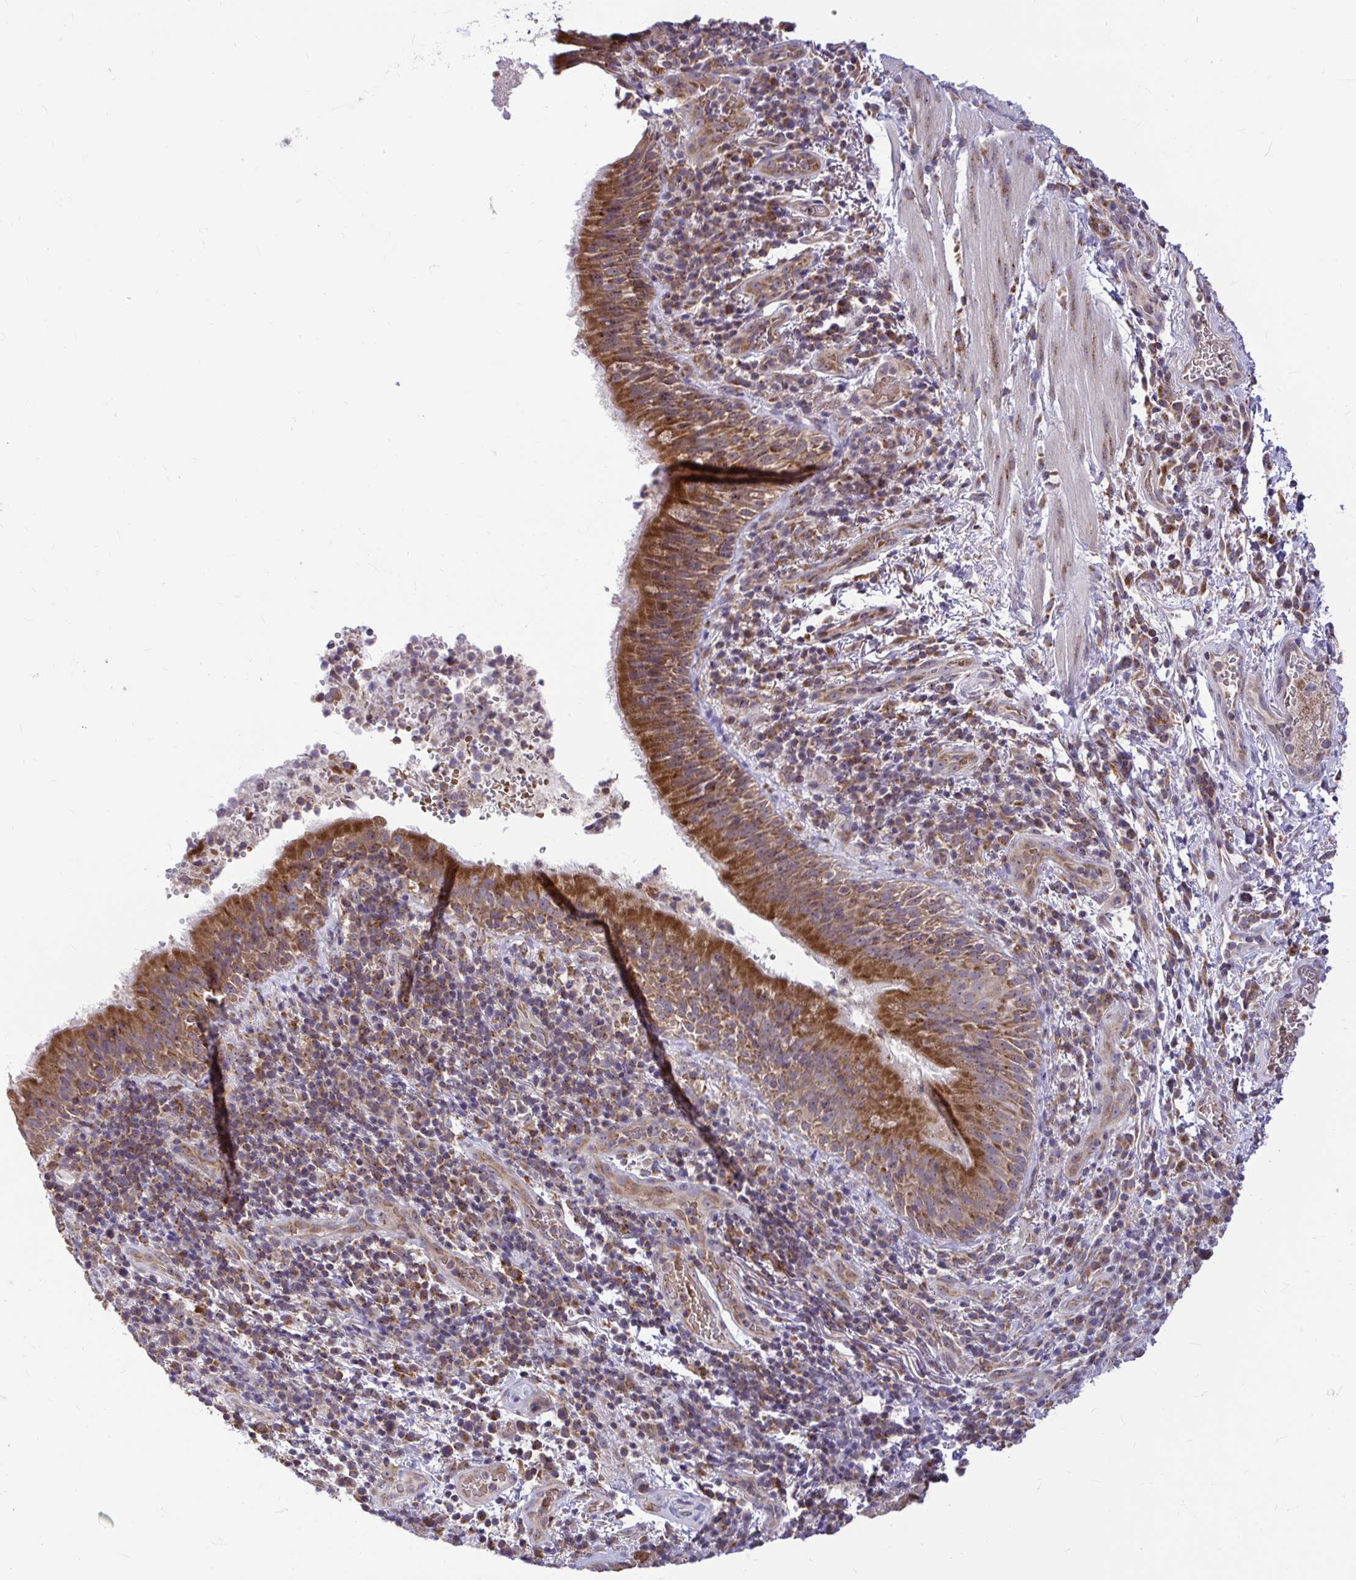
{"staining": {"intensity": "strong", "quantity": ">75%", "location": "cytoplasmic/membranous"}, "tissue": "bronchus", "cell_type": "Respiratory epithelial cells", "image_type": "normal", "snomed": [{"axis": "morphology", "description": "Normal tissue, NOS"}, {"axis": "topography", "description": "Lymph node"}, {"axis": "topography", "description": "Bronchus"}], "caption": "Immunohistochemistry staining of normal bronchus, which demonstrates high levels of strong cytoplasmic/membranous expression in approximately >75% of respiratory epithelial cells indicating strong cytoplasmic/membranous protein staining. The staining was performed using DAB (brown) for protein detection and nuclei were counterstained in hematoxylin (blue).", "gene": "VTI1B", "patient": {"sex": "male", "age": 56}}